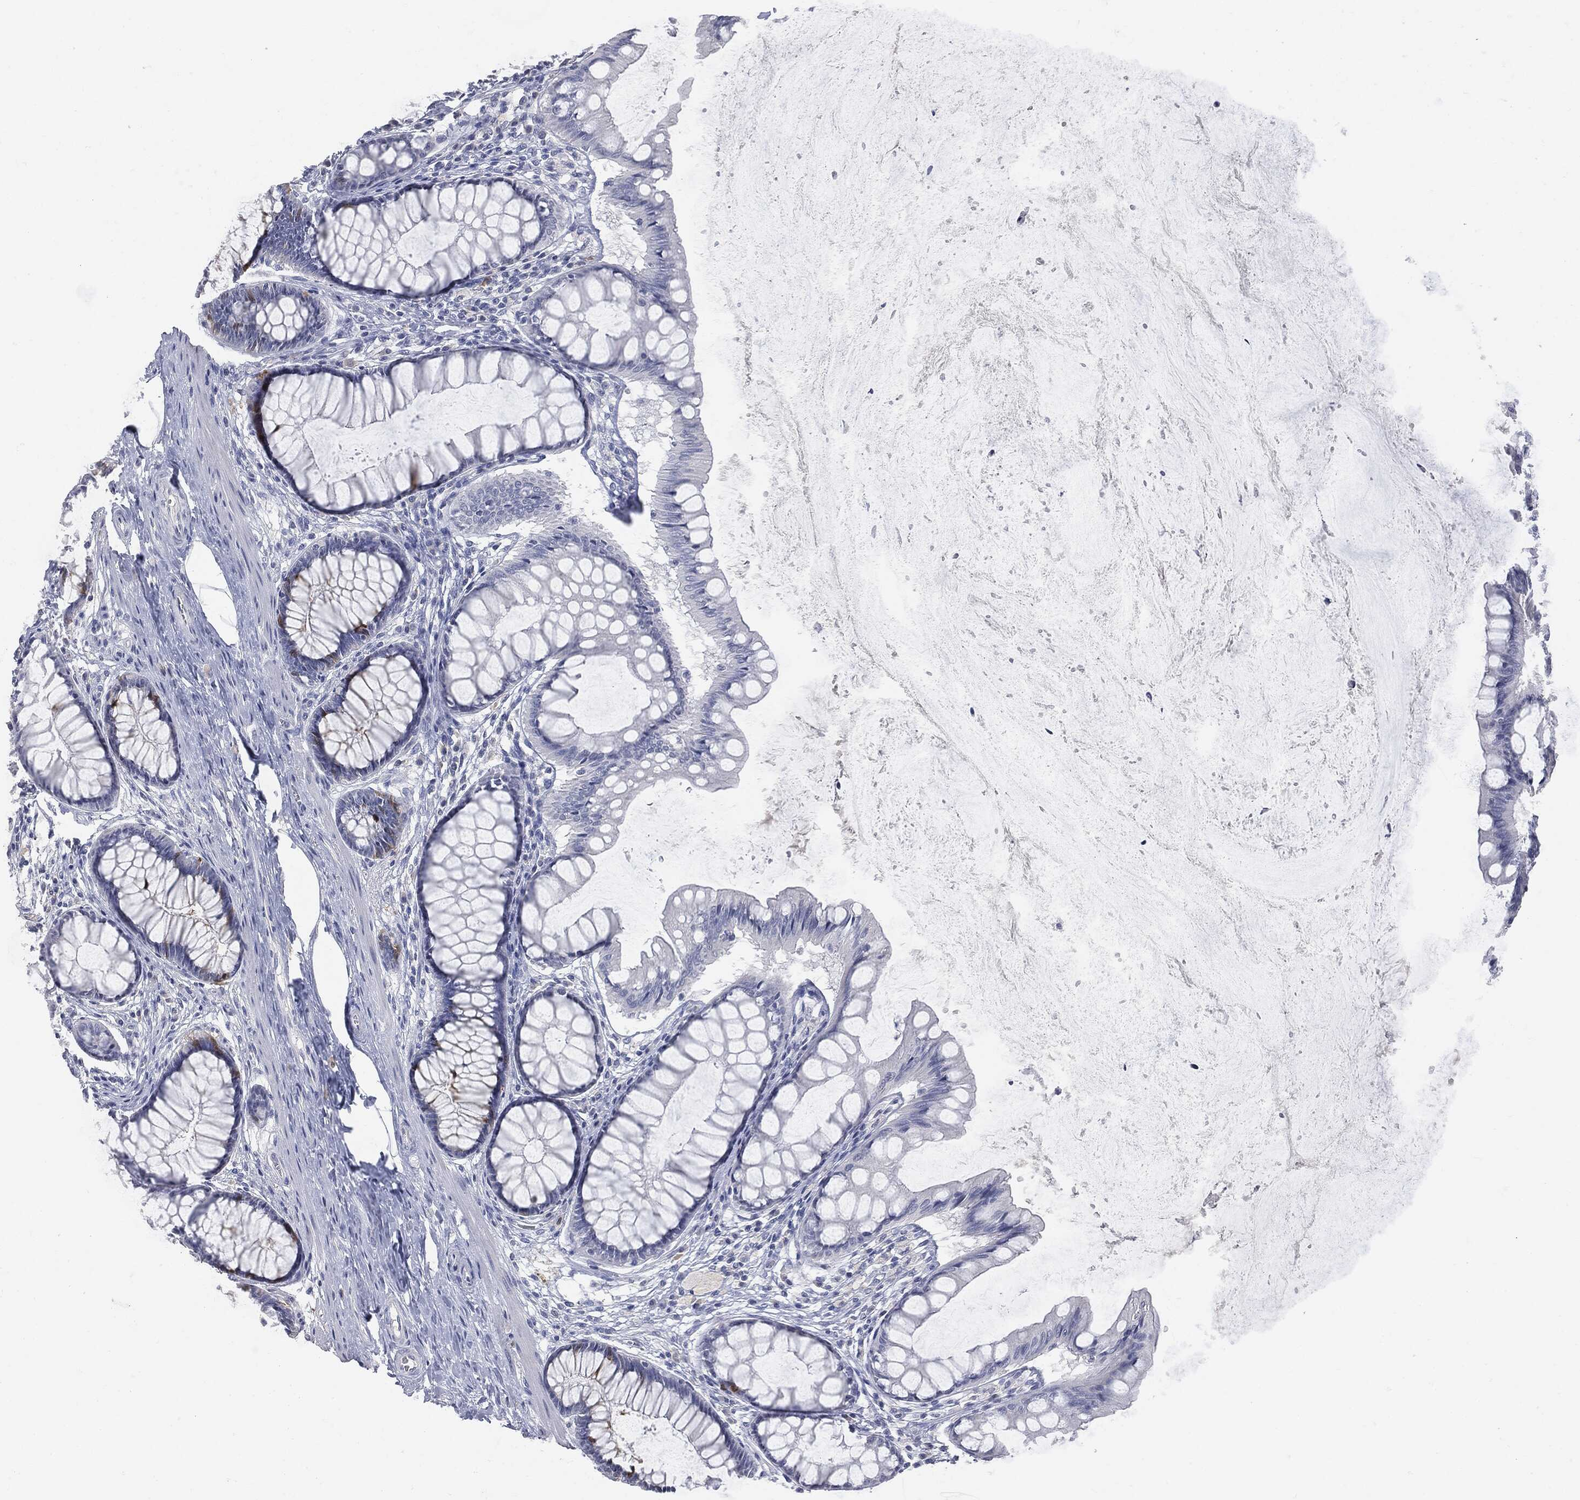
{"staining": {"intensity": "negative", "quantity": "none", "location": "none"}, "tissue": "colon", "cell_type": "Endothelial cells", "image_type": "normal", "snomed": [{"axis": "morphology", "description": "Normal tissue, NOS"}, {"axis": "topography", "description": "Colon"}], "caption": "Immunohistochemistry of unremarkable colon reveals no staining in endothelial cells.", "gene": "UBE2C", "patient": {"sex": "female", "age": 65}}